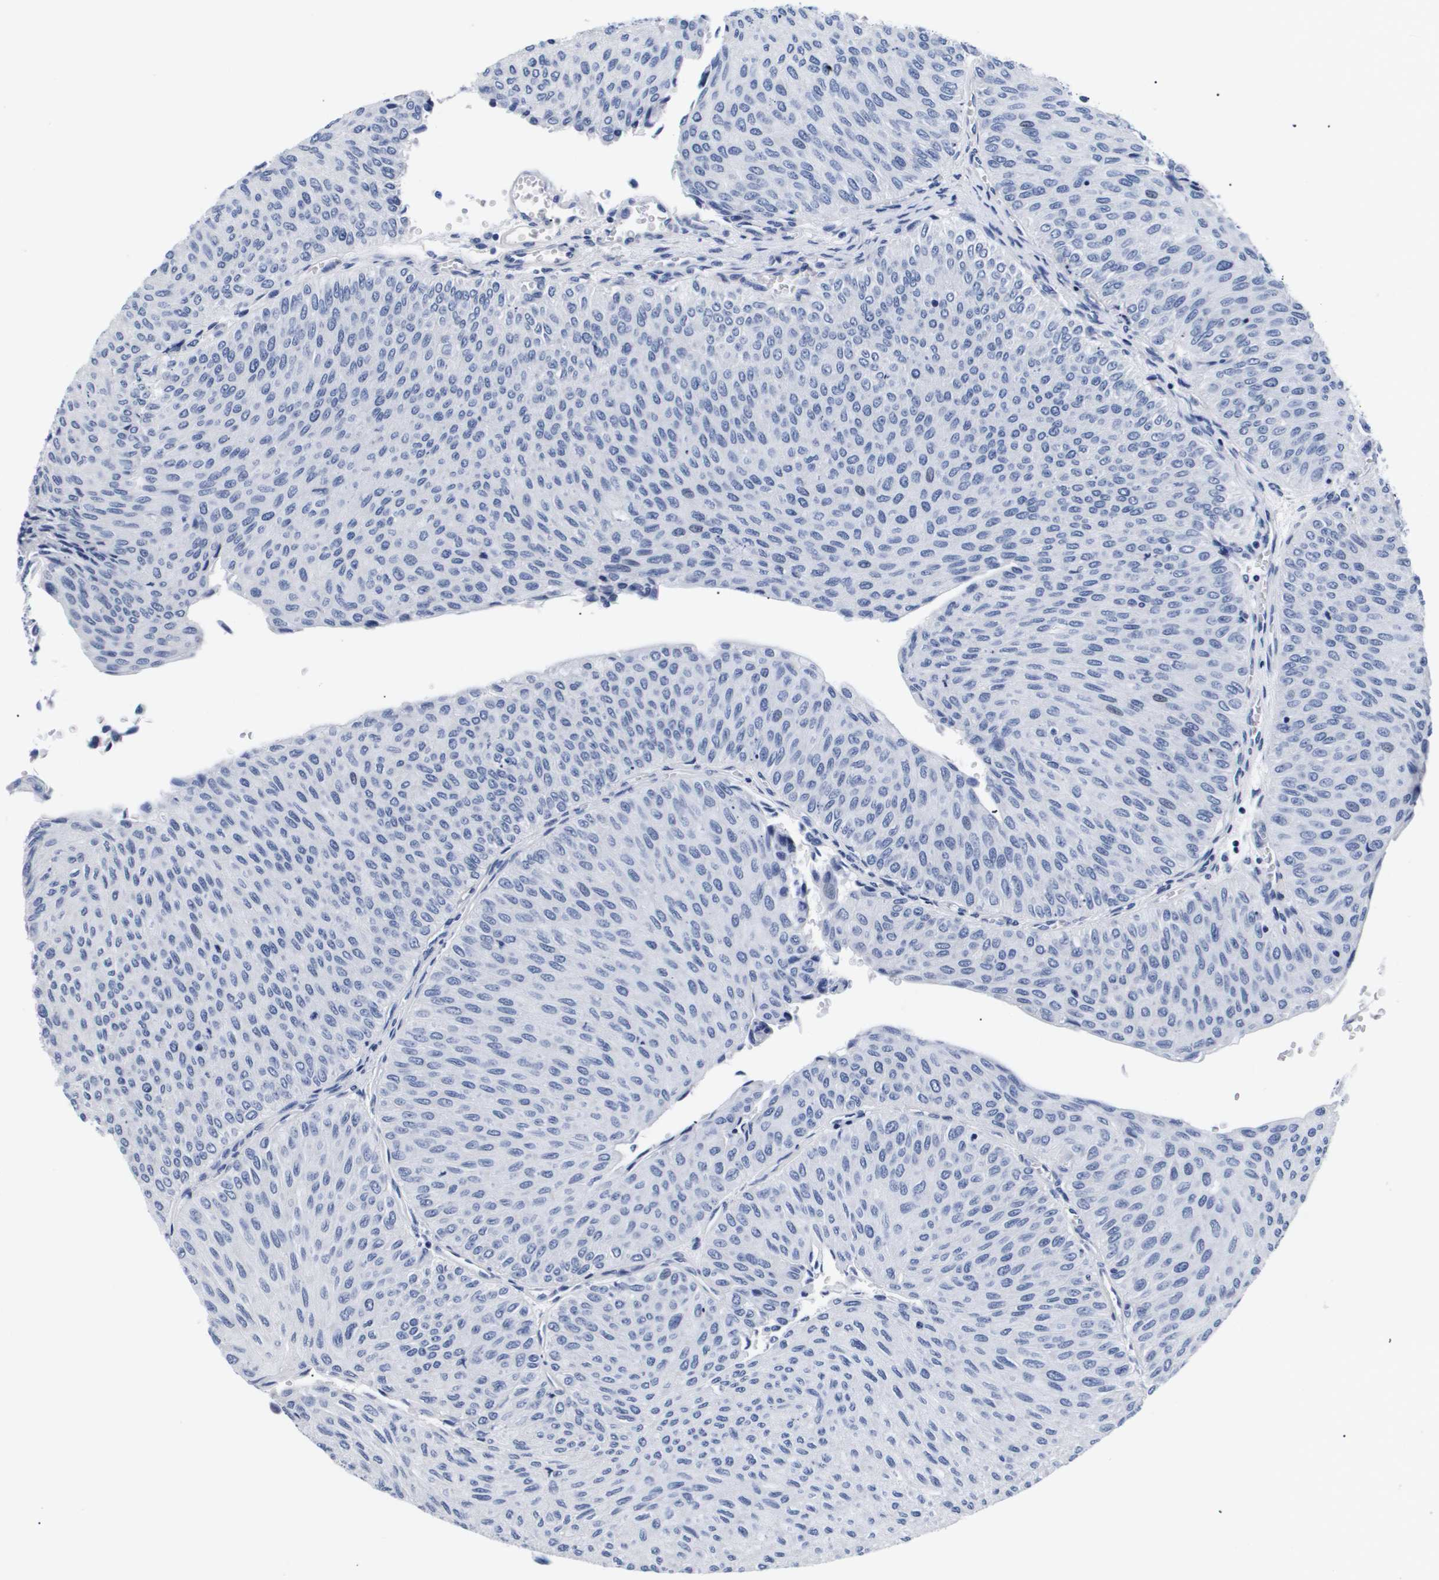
{"staining": {"intensity": "negative", "quantity": "none", "location": "none"}, "tissue": "urothelial cancer", "cell_type": "Tumor cells", "image_type": "cancer", "snomed": [{"axis": "morphology", "description": "Urothelial carcinoma, Low grade"}, {"axis": "topography", "description": "Urinary bladder"}], "caption": "High magnification brightfield microscopy of urothelial cancer stained with DAB (3,3'-diaminobenzidine) (brown) and counterstained with hematoxylin (blue): tumor cells show no significant expression.", "gene": "ATP6V0A4", "patient": {"sex": "male", "age": 78}}